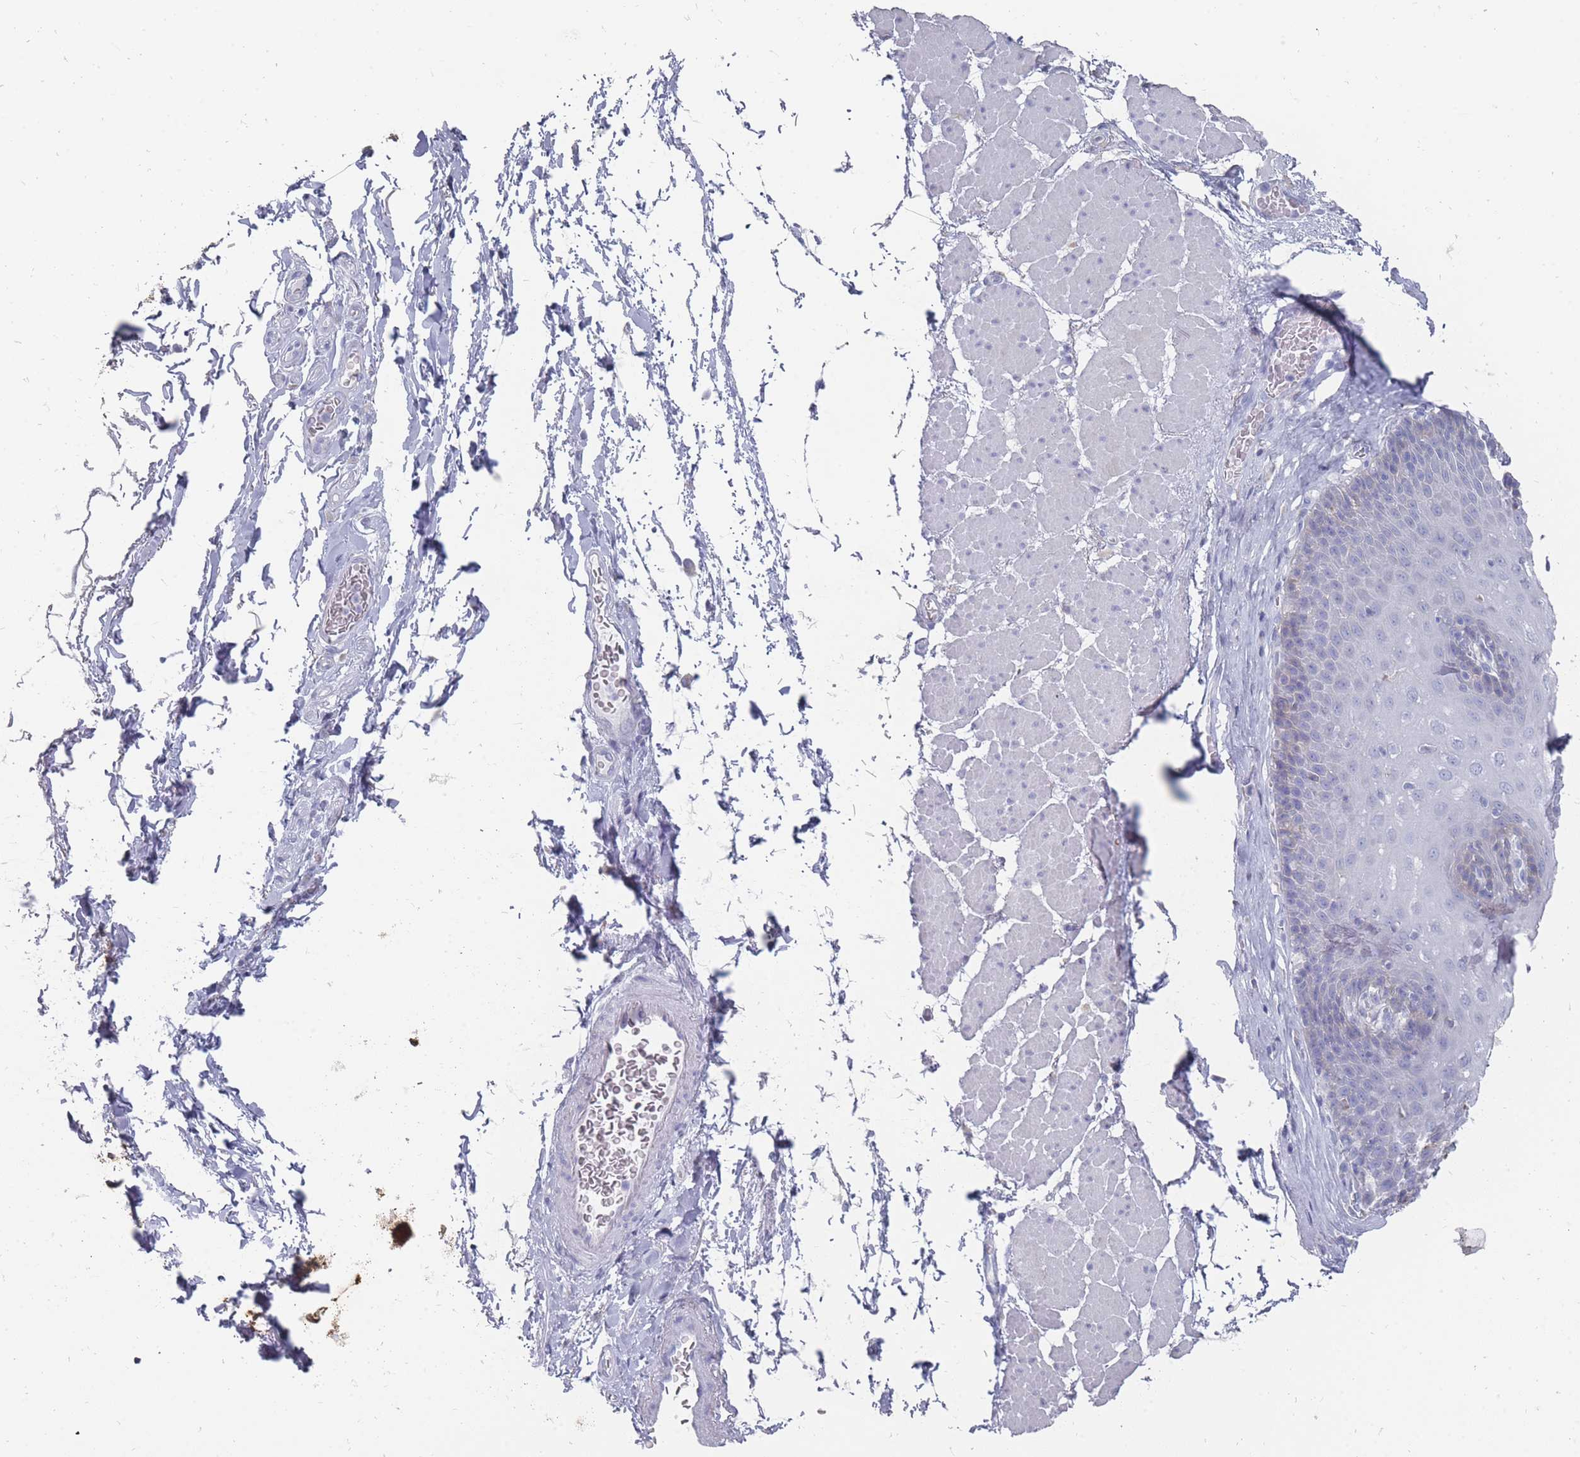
{"staining": {"intensity": "negative", "quantity": "none", "location": "none"}, "tissue": "esophagus", "cell_type": "Squamous epithelial cells", "image_type": "normal", "snomed": [{"axis": "morphology", "description": "Normal tissue, NOS"}, {"axis": "topography", "description": "Esophagus"}], "caption": "DAB (3,3'-diaminobenzidine) immunohistochemical staining of benign human esophagus reveals no significant expression in squamous epithelial cells.", "gene": "OTULINL", "patient": {"sex": "female", "age": 66}}